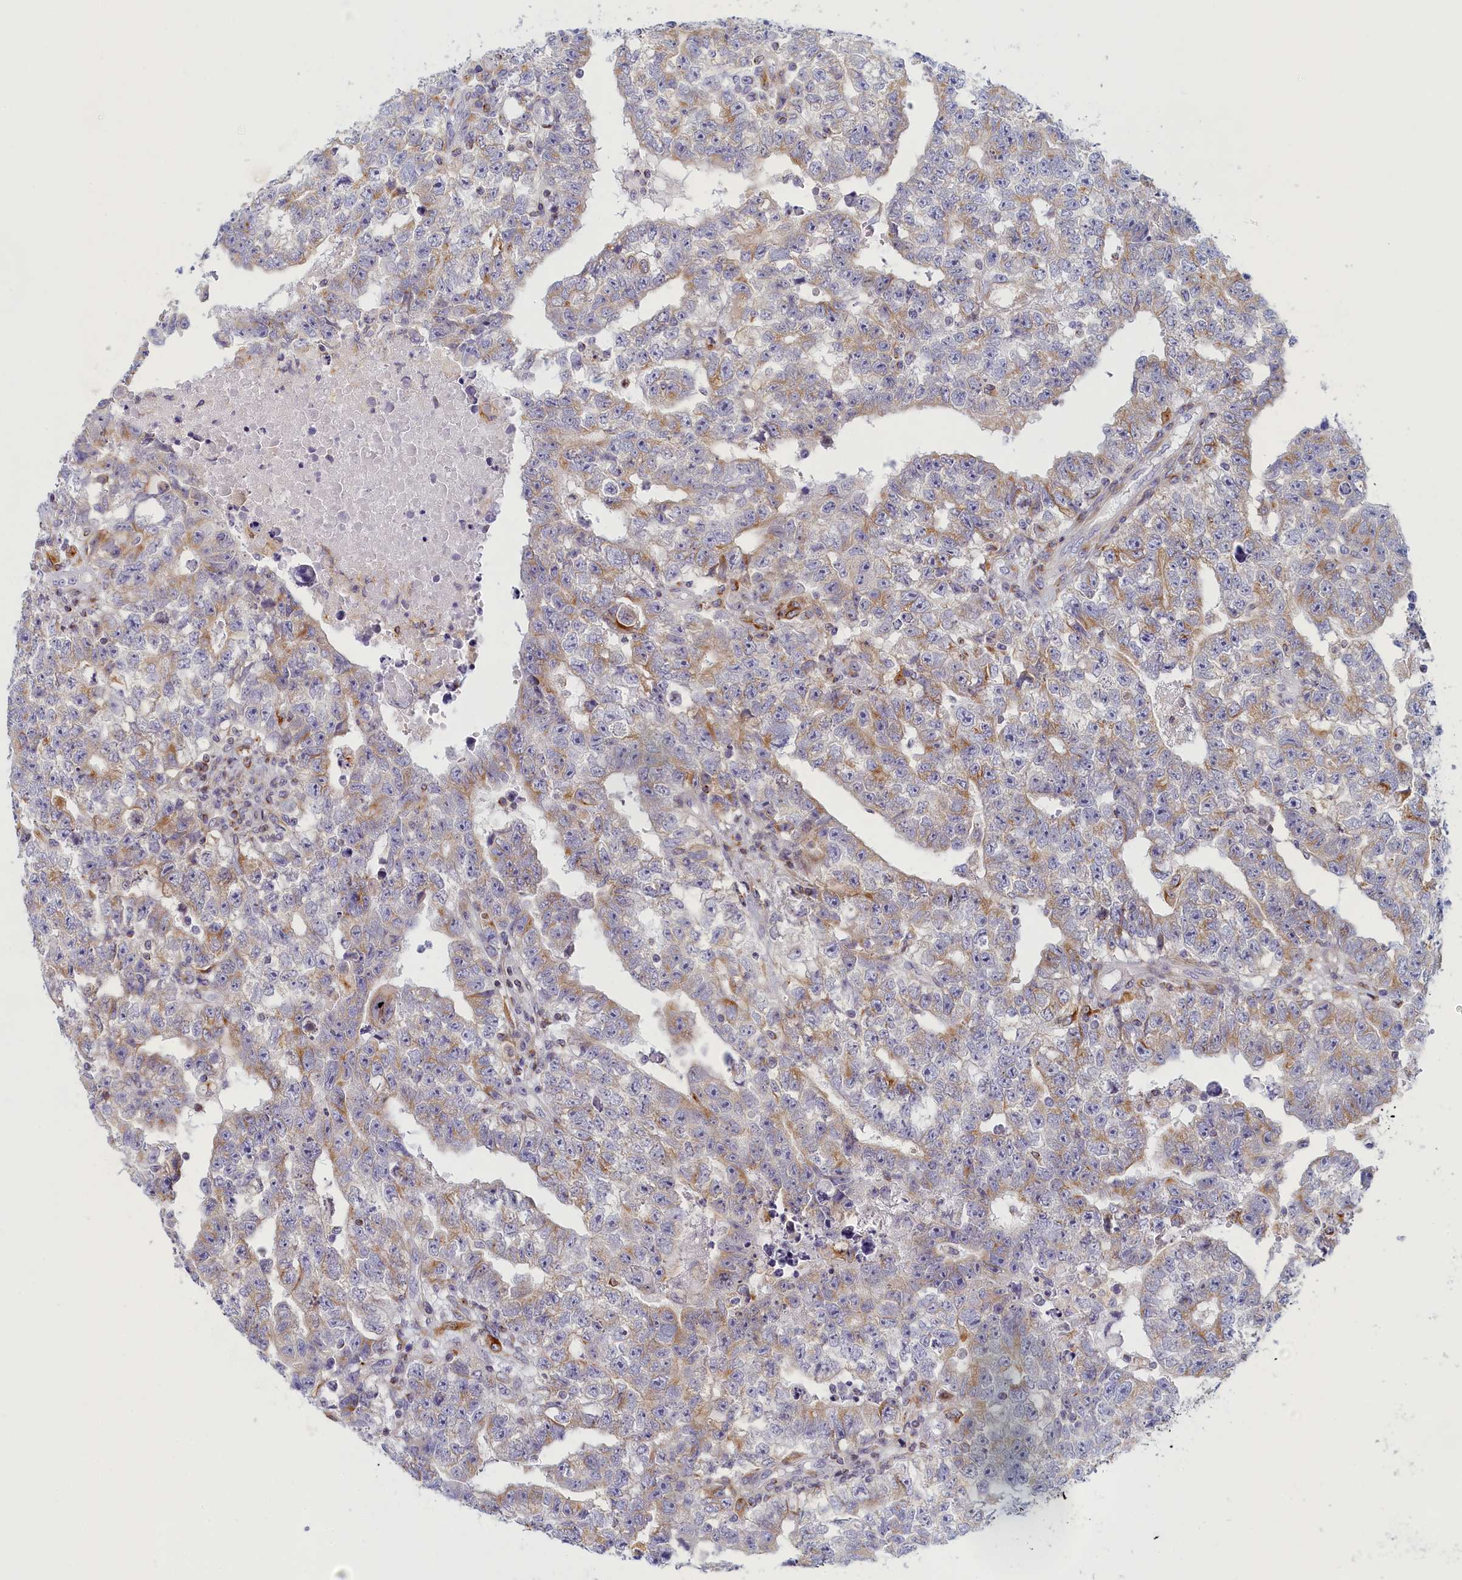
{"staining": {"intensity": "moderate", "quantity": "<25%", "location": "cytoplasmic/membranous"}, "tissue": "testis cancer", "cell_type": "Tumor cells", "image_type": "cancer", "snomed": [{"axis": "morphology", "description": "Carcinoma, Embryonal, NOS"}, {"axis": "topography", "description": "Testis"}], "caption": "Protein positivity by immunohistochemistry shows moderate cytoplasmic/membranous staining in about <25% of tumor cells in testis cancer.", "gene": "NOL10", "patient": {"sex": "male", "age": 25}}